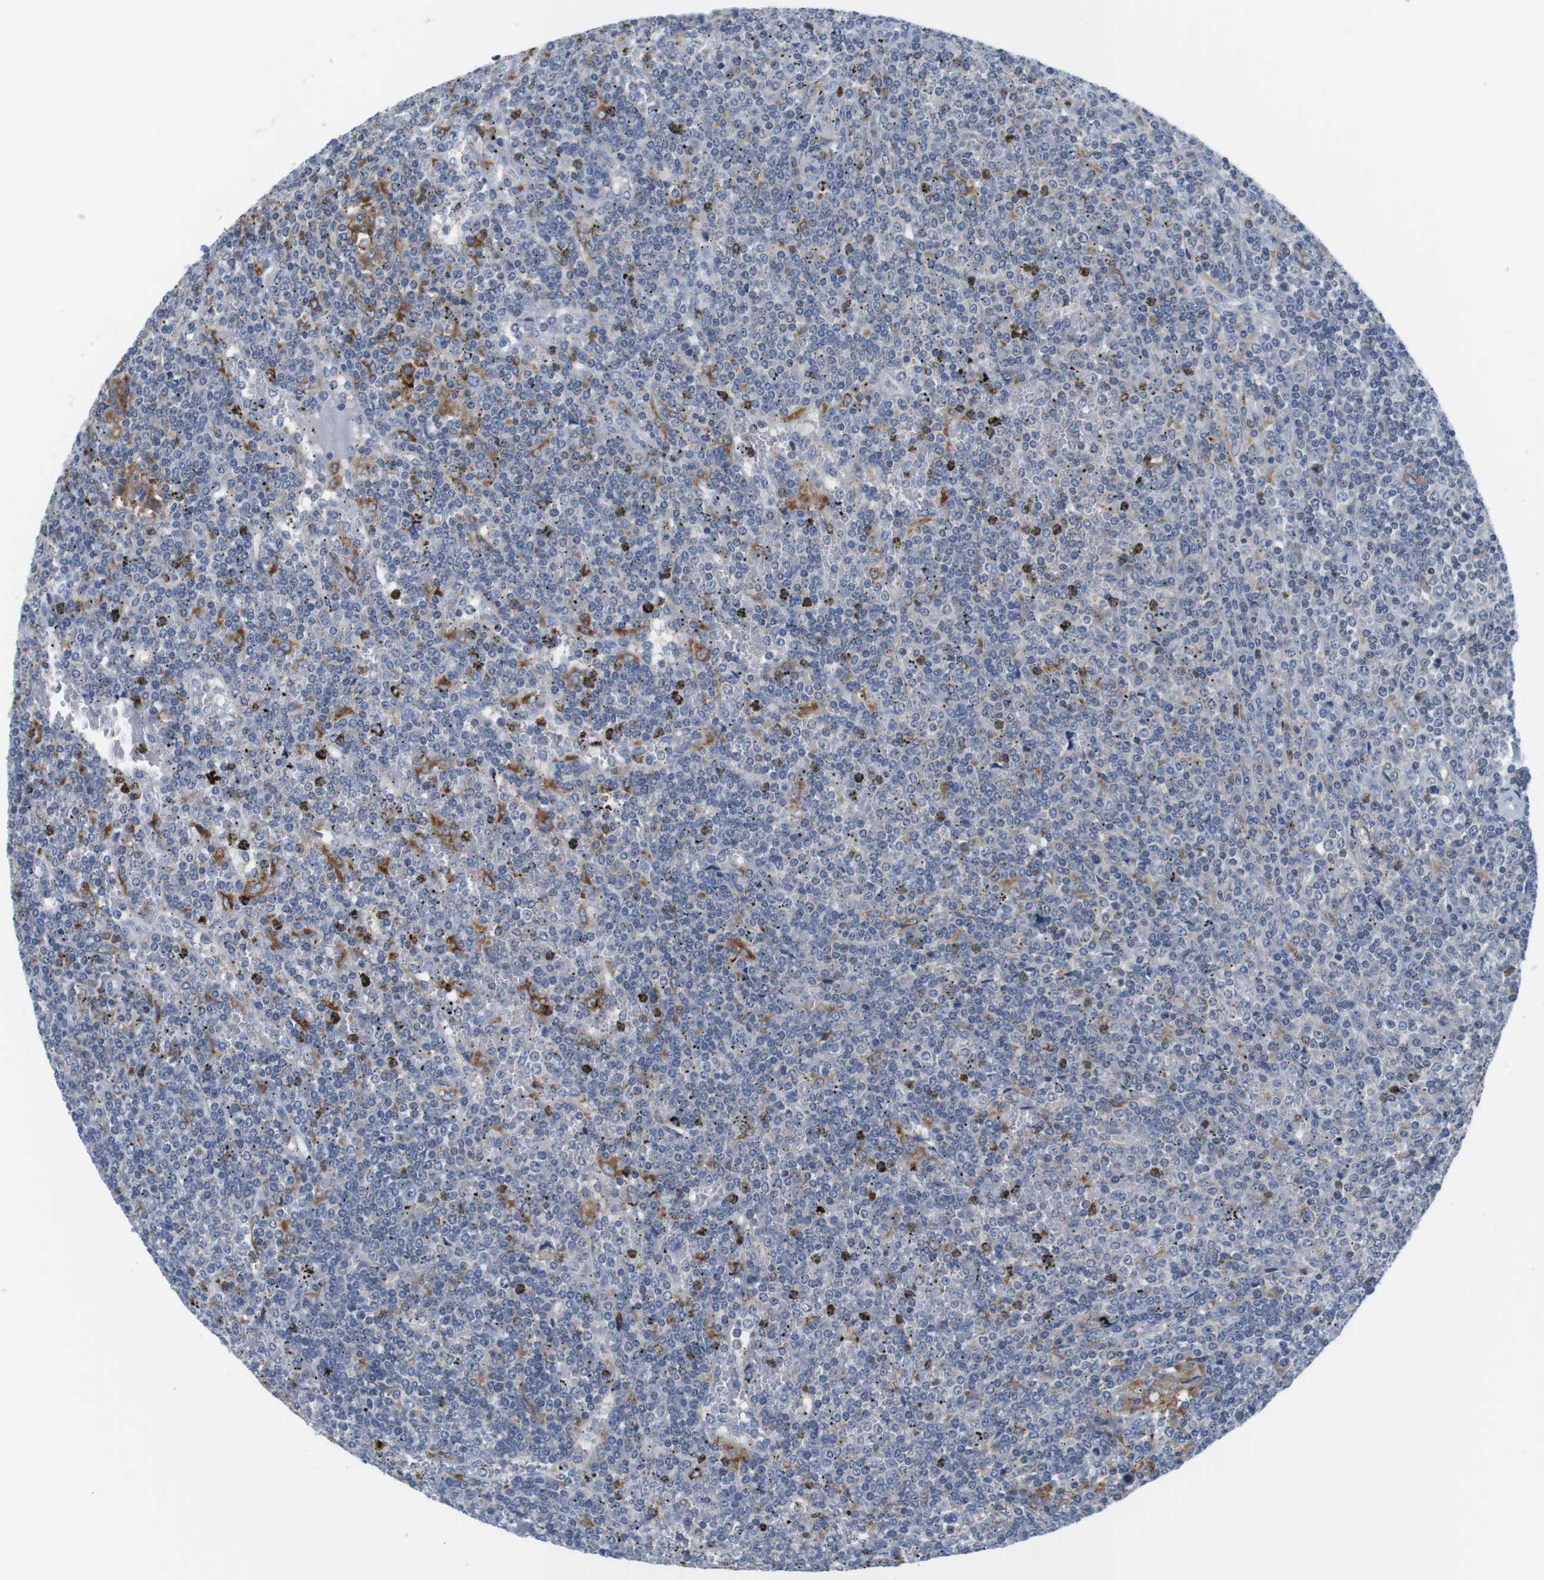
{"staining": {"intensity": "moderate", "quantity": "<25%", "location": "cytoplasmic/membranous"}, "tissue": "lymphoma", "cell_type": "Tumor cells", "image_type": "cancer", "snomed": [{"axis": "morphology", "description": "Malignant lymphoma, non-Hodgkin's type, Low grade"}, {"axis": "topography", "description": "Spleen"}], "caption": "Moderate cytoplasmic/membranous staining is appreciated in approximately <25% of tumor cells in low-grade malignant lymphoma, non-Hodgkin's type.", "gene": "CNGA2", "patient": {"sex": "female", "age": 19}}